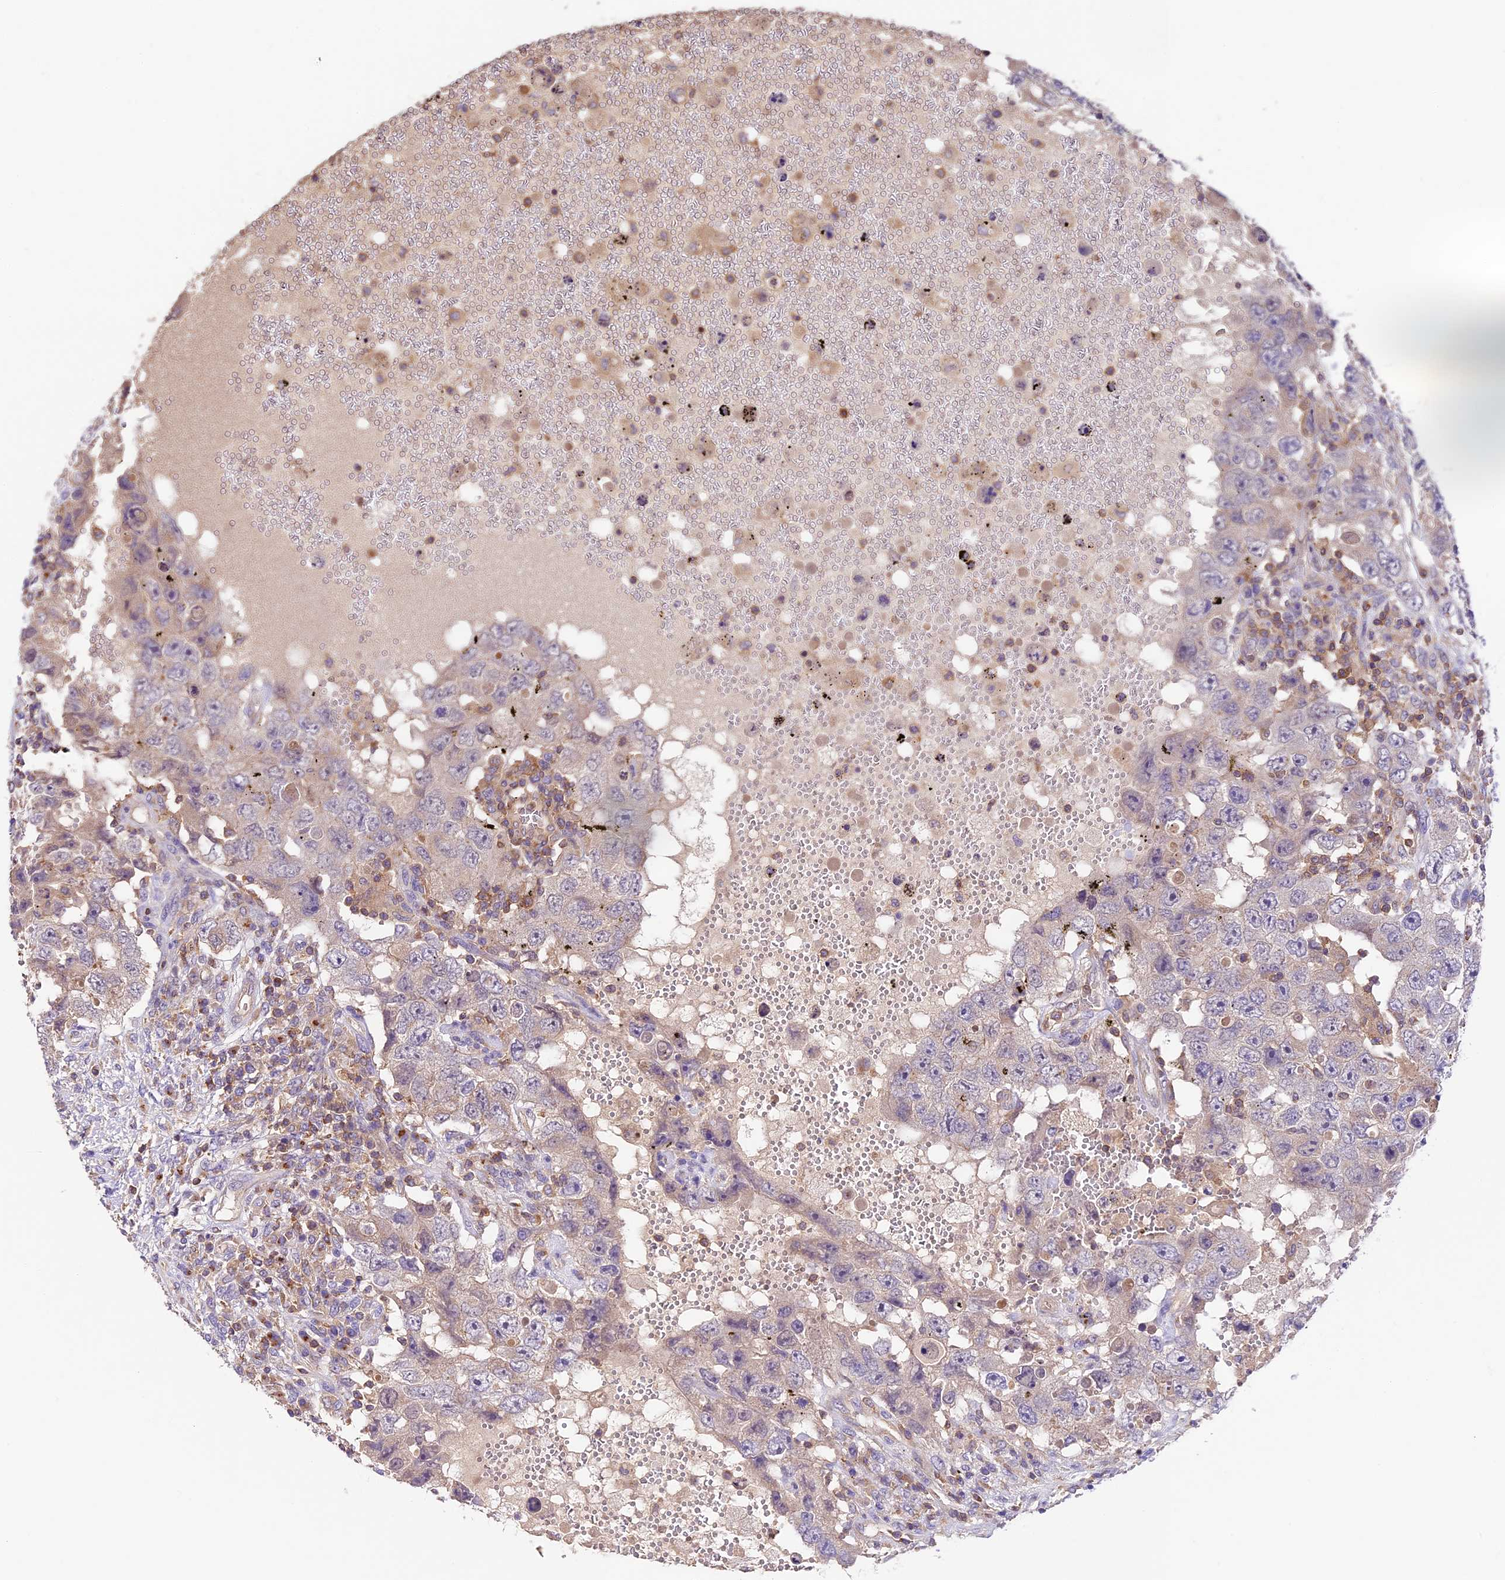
{"staining": {"intensity": "negative", "quantity": "none", "location": "none"}, "tissue": "testis cancer", "cell_type": "Tumor cells", "image_type": "cancer", "snomed": [{"axis": "morphology", "description": "Carcinoma, Embryonal, NOS"}, {"axis": "topography", "description": "Testis"}], "caption": "A micrograph of testis cancer stained for a protein reveals no brown staining in tumor cells.", "gene": "TBC1D1", "patient": {"sex": "male", "age": 26}}